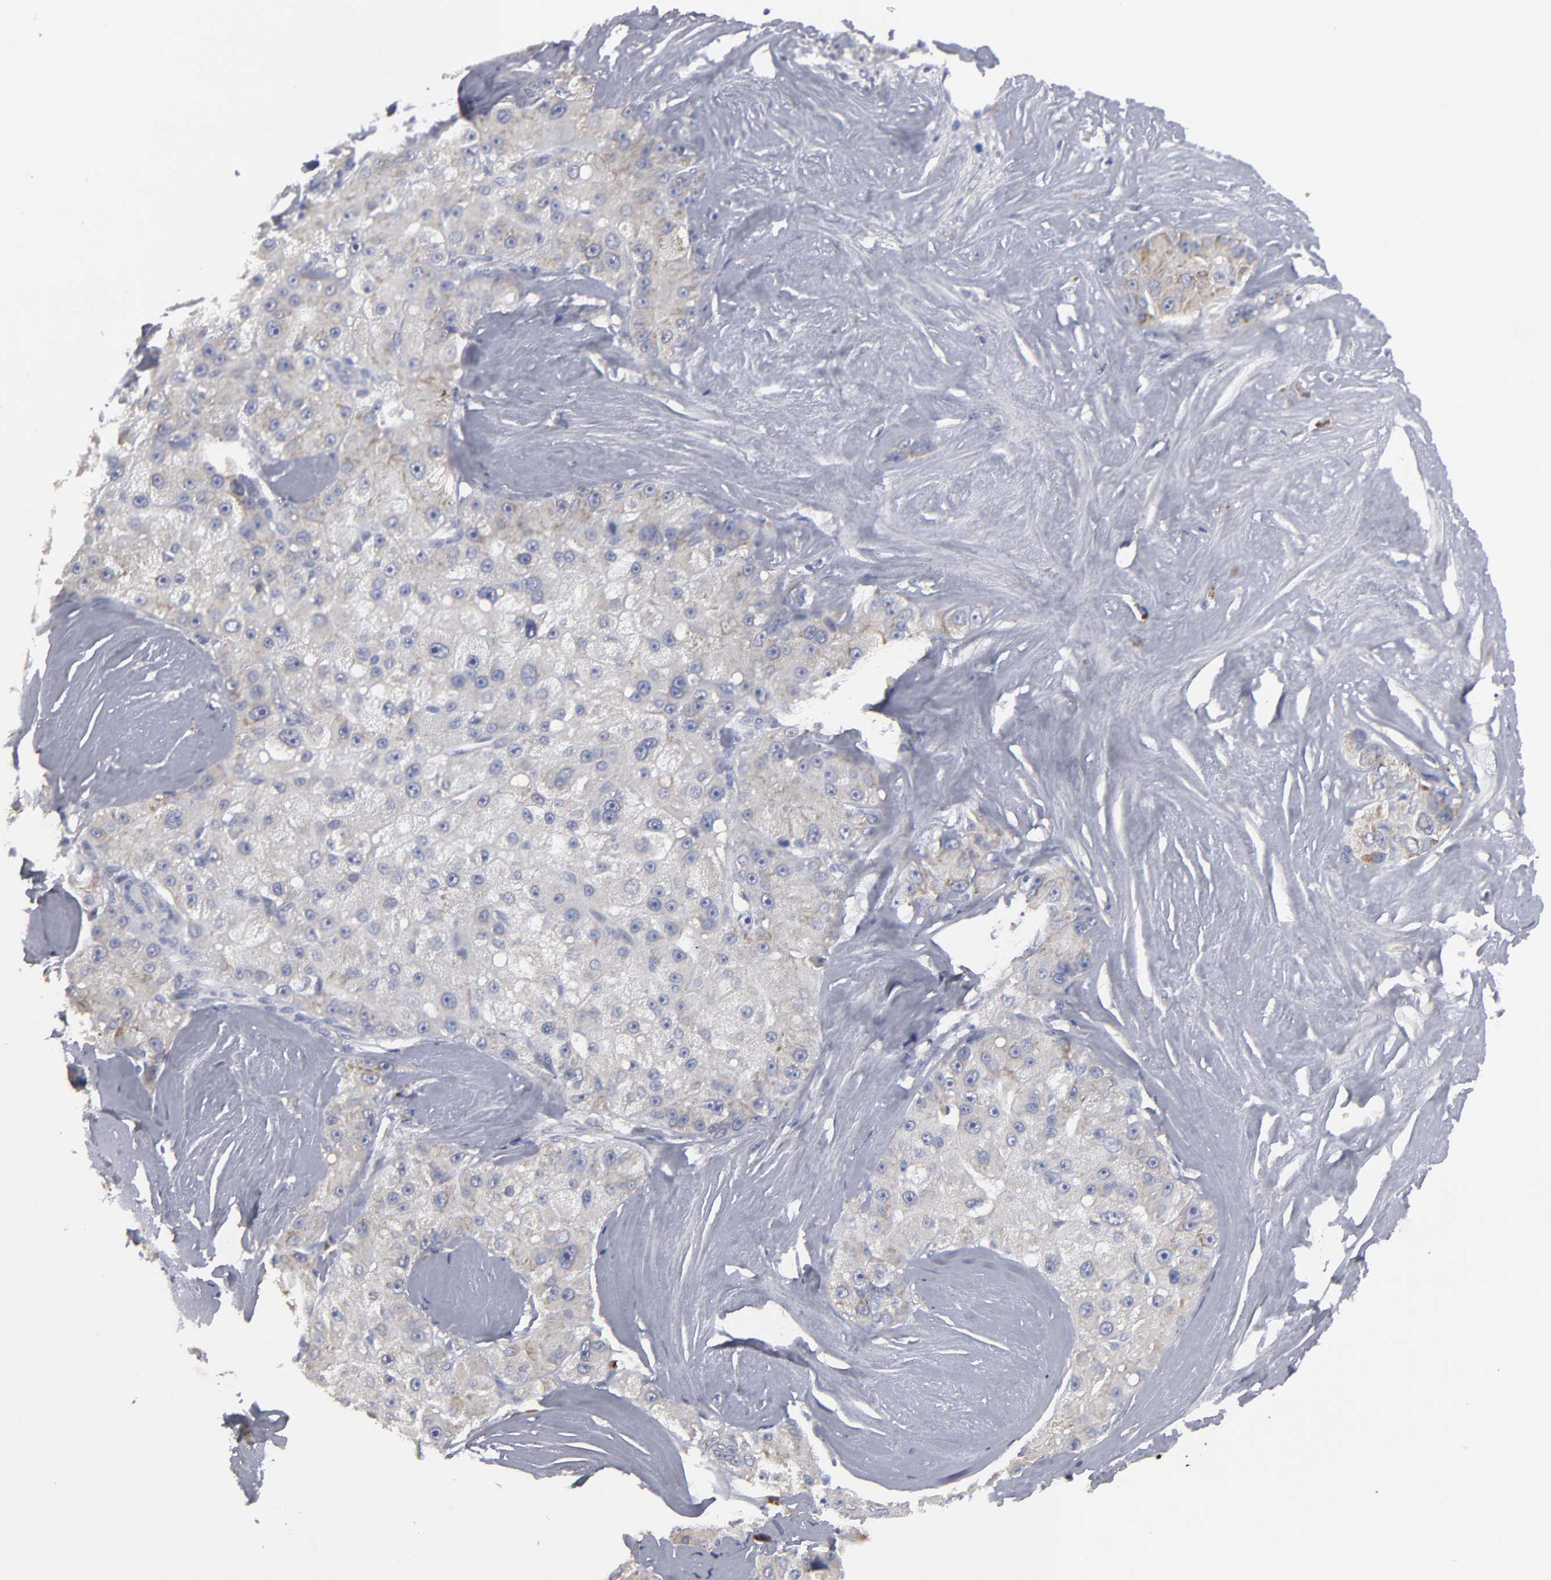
{"staining": {"intensity": "weak", "quantity": ">75%", "location": "cytoplasmic/membranous"}, "tissue": "liver cancer", "cell_type": "Tumor cells", "image_type": "cancer", "snomed": [{"axis": "morphology", "description": "Carcinoma, Hepatocellular, NOS"}, {"axis": "topography", "description": "Liver"}], "caption": "Immunohistochemical staining of liver hepatocellular carcinoma shows low levels of weak cytoplasmic/membranous positivity in approximately >75% of tumor cells.", "gene": "CCDC80", "patient": {"sex": "male", "age": 80}}